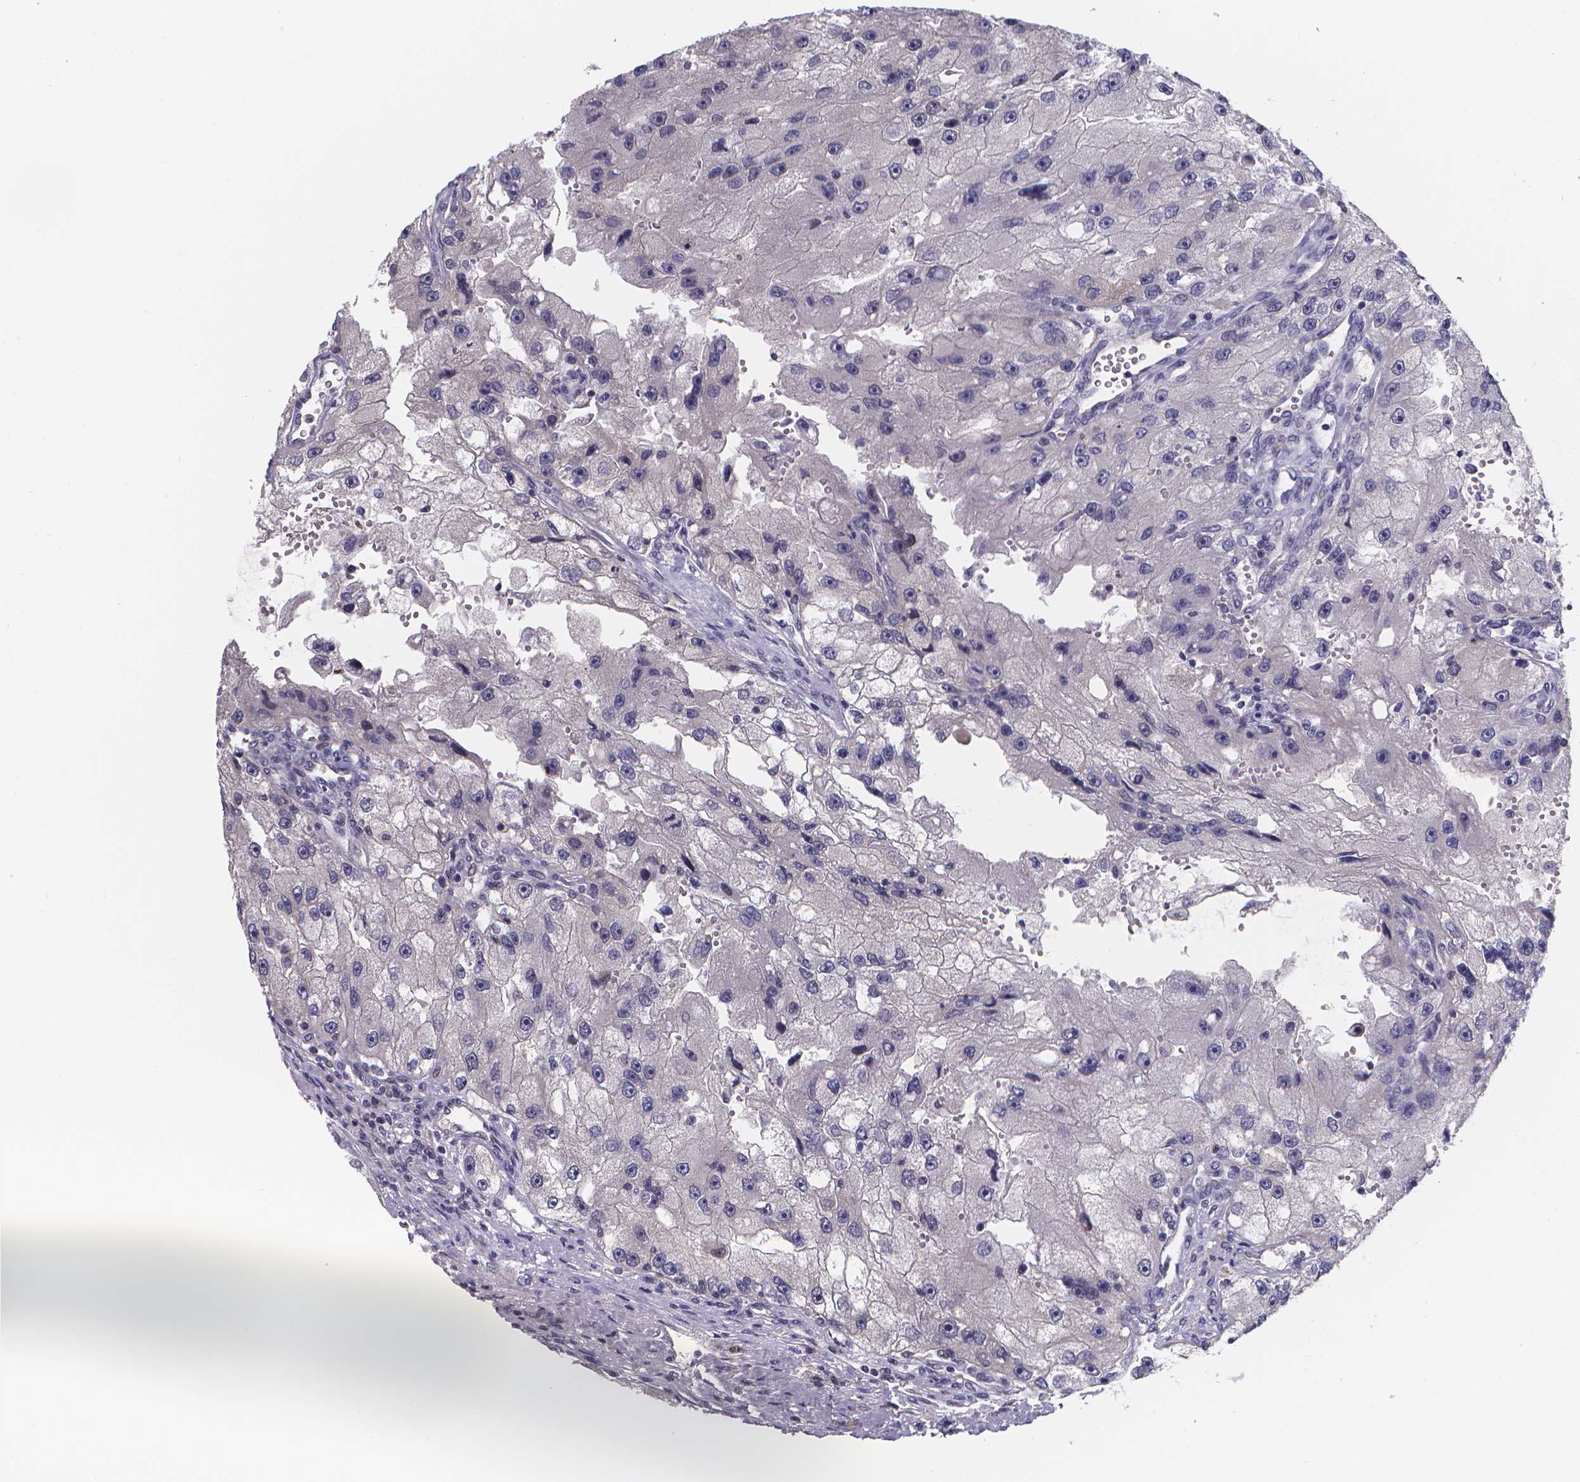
{"staining": {"intensity": "negative", "quantity": "none", "location": "none"}, "tissue": "renal cancer", "cell_type": "Tumor cells", "image_type": "cancer", "snomed": [{"axis": "morphology", "description": "Adenocarcinoma, NOS"}, {"axis": "topography", "description": "Kidney"}], "caption": "Micrograph shows no significant protein expression in tumor cells of renal cancer (adenocarcinoma). (DAB immunohistochemistry visualized using brightfield microscopy, high magnification).", "gene": "PAH", "patient": {"sex": "male", "age": 63}}